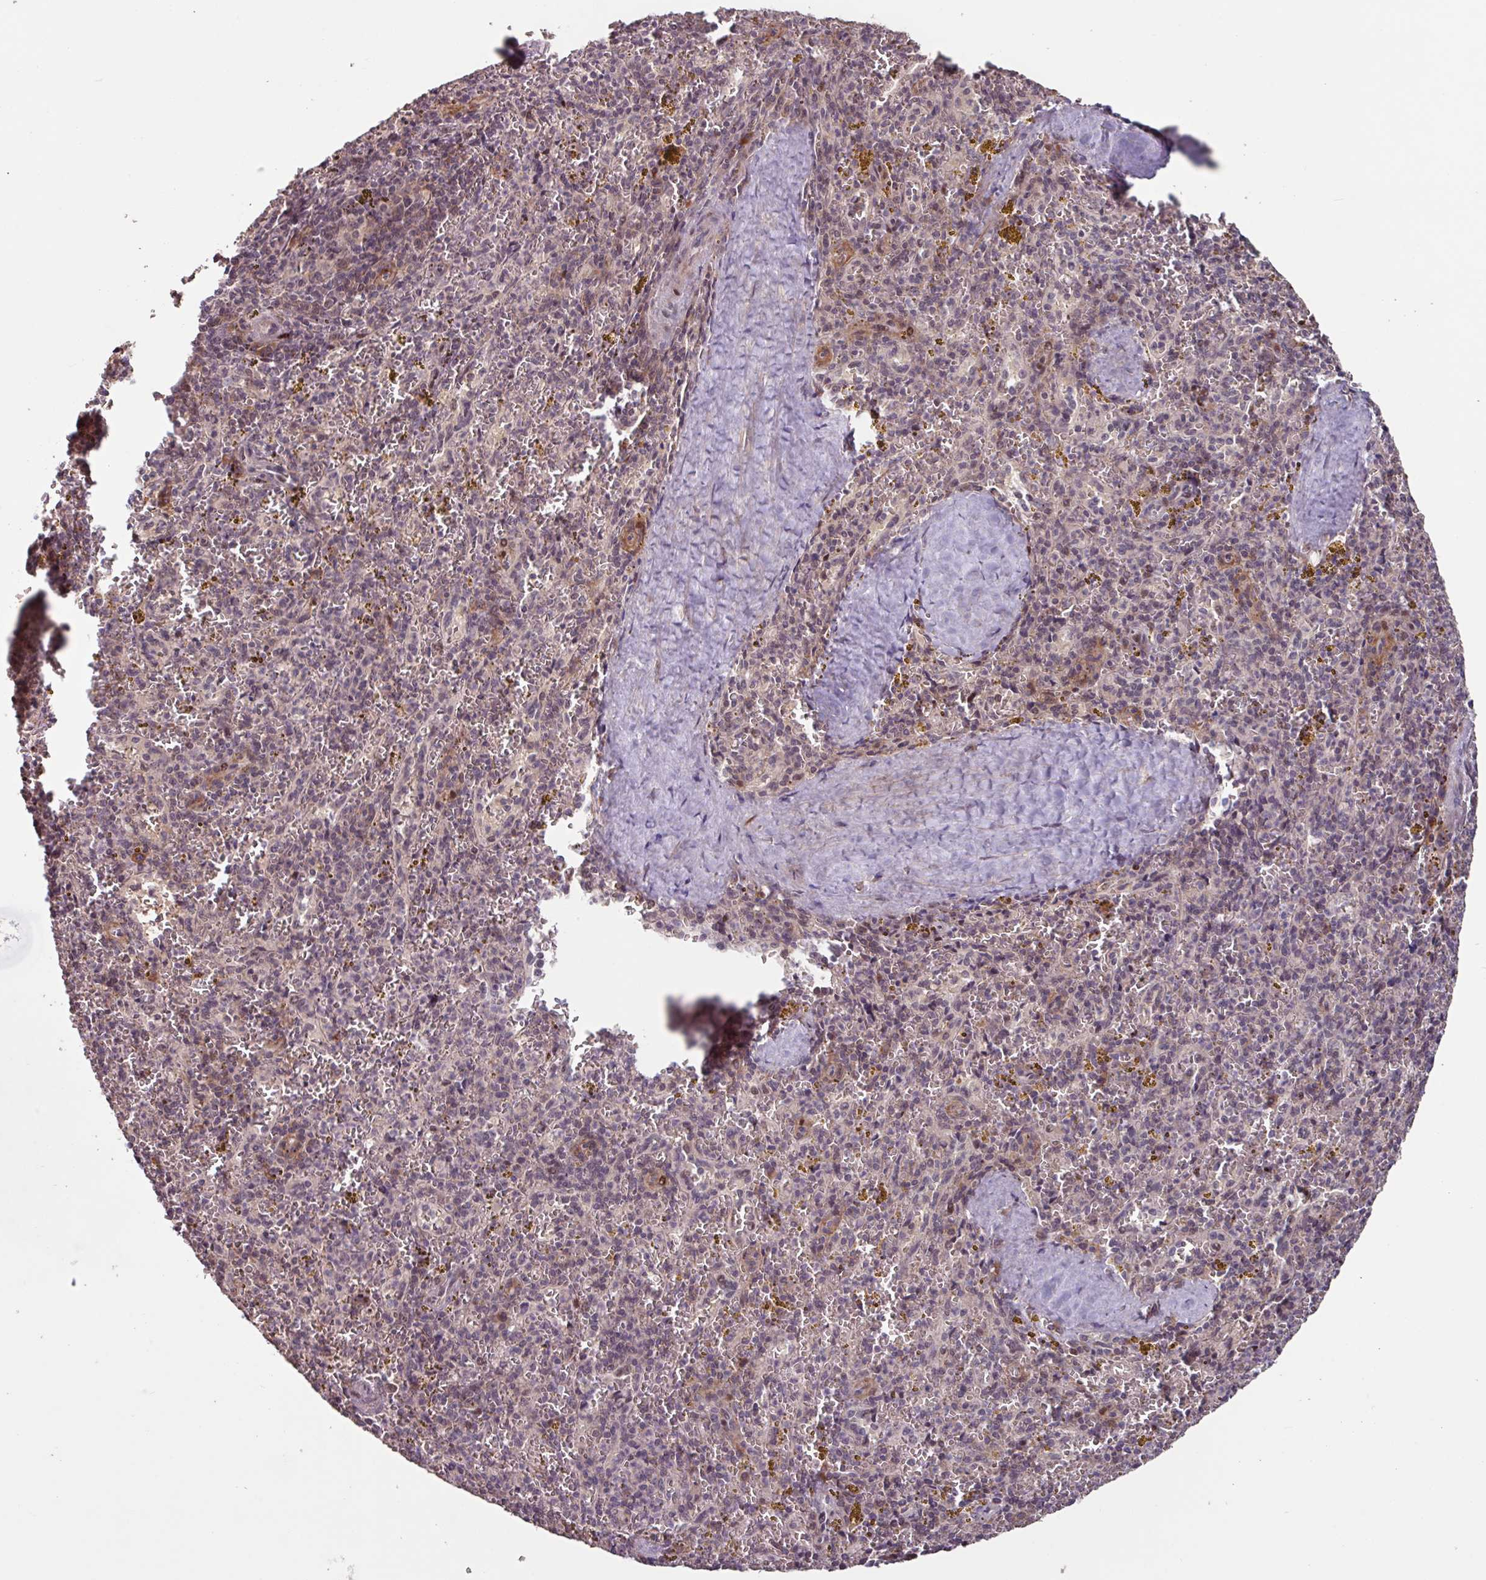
{"staining": {"intensity": "negative", "quantity": "none", "location": "none"}, "tissue": "spleen", "cell_type": "Cells in red pulp", "image_type": "normal", "snomed": [{"axis": "morphology", "description": "Normal tissue, NOS"}, {"axis": "topography", "description": "Spleen"}], "caption": "DAB (3,3'-diaminobenzidine) immunohistochemical staining of normal spleen exhibits no significant staining in cells in red pulp. Nuclei are stained in blue.", "gene": "TMEM88", "patient": {"sex": "male", "age": 57}}